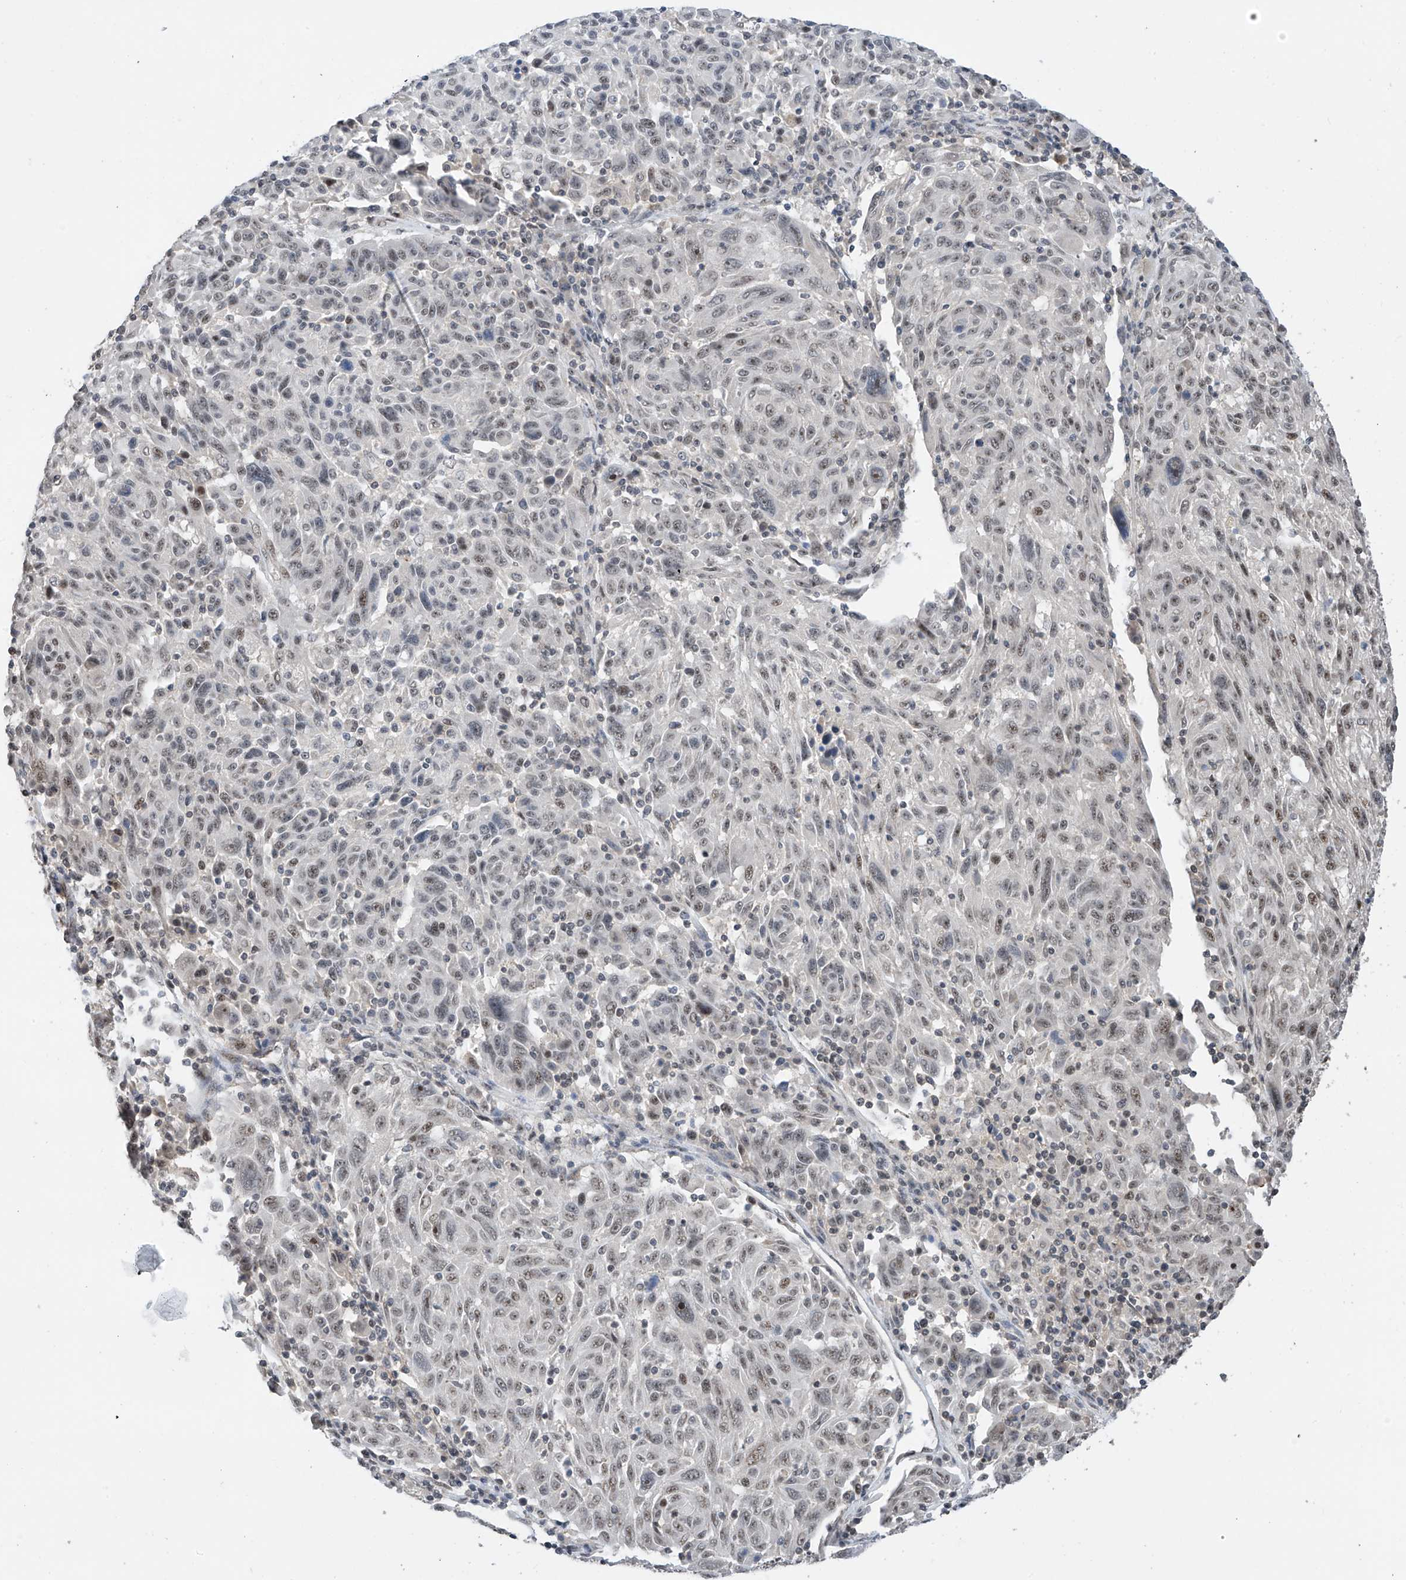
{"staining": {"intensity": "weak", "quantity": "<25%", "location": "nuclear"}, "tissue": "melanoma", "cell_type": "Tumor cells", "image_type": "cancer", "snomed": [{"axis": "morphology", "description": "Malignant melanoma, NOS"}, {"axis": "topography", "description": "Skin"}], "caption": "The immunohistochemistry (IHC) micrograph has no significant expression in tumor cells of malignant melanoma tissue. Brightfield microscopy of immunohistochemistry stained with DAB (brown) and hematoxylin (blue), captured at high magnification.", "gene": "C1orf131", "patient": {"sex": "male", "age": 53}}